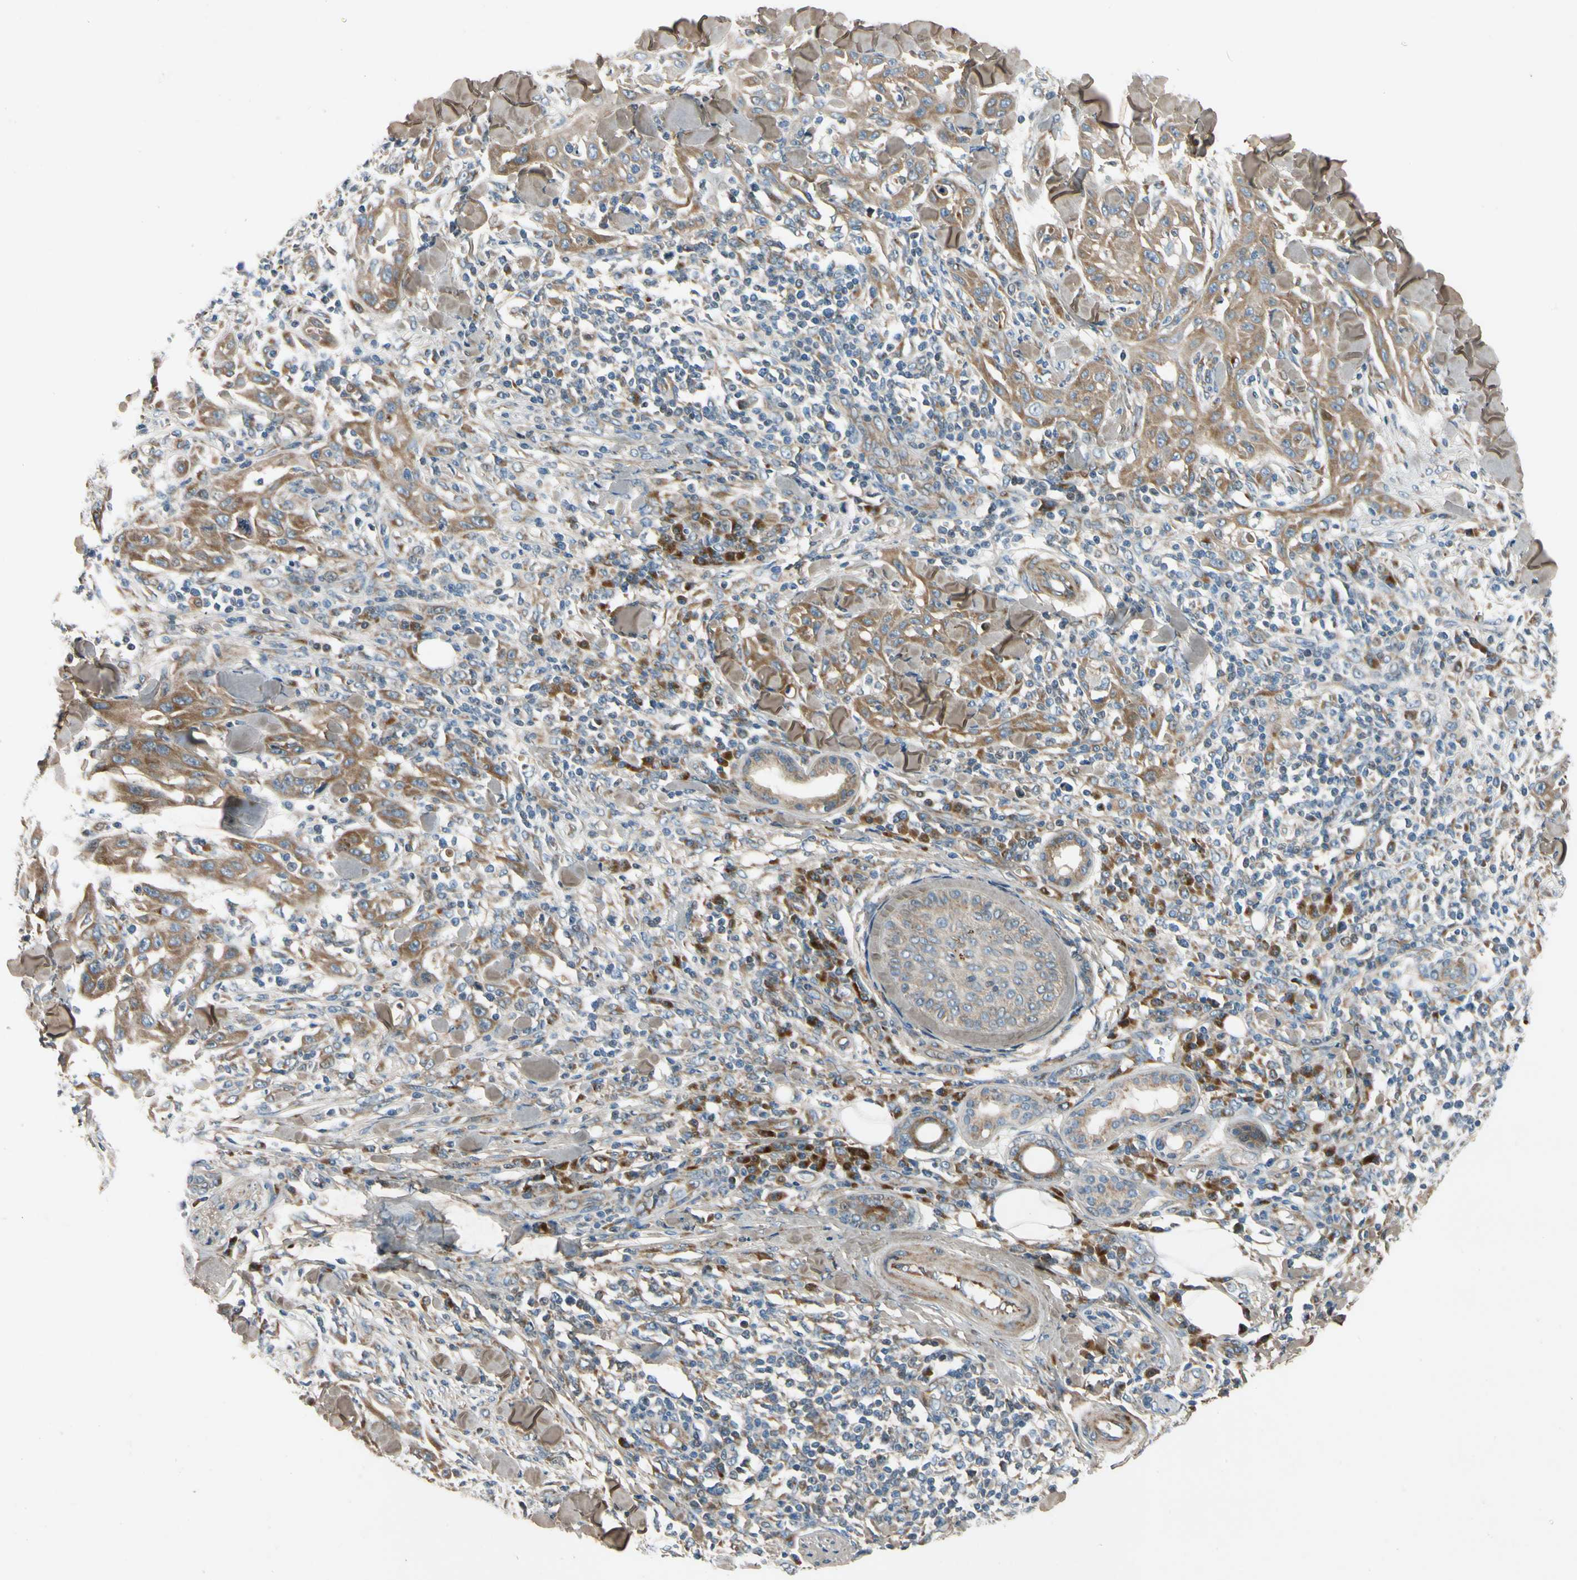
{"staining": {"intensity": "moderate", "quantity": ">75%", "location": "cytoplasmic/membranous"}, "tissue": "skin cancer", "cell_type": "Tumor cells", "image_type": "cancer", "snomed": [{"axis": "morphology", "description": "Squamous cell carcinoma, NOS"}, {"axis": "topography", "description": "Skin"}], "caption": "Moderate cytoplasmic/membranous protein positivity is present in approximately >75% of tumor cells in skin cancer (squamous cell carcinoma). The staining was performed using DAB (3,3'-diaminobenzidine), with brown indicating positive protein expression. Nuclei are stained blue with hematoxylin.", "gene": "MST1R", "patient": {"sex": "male", "age": 24}}